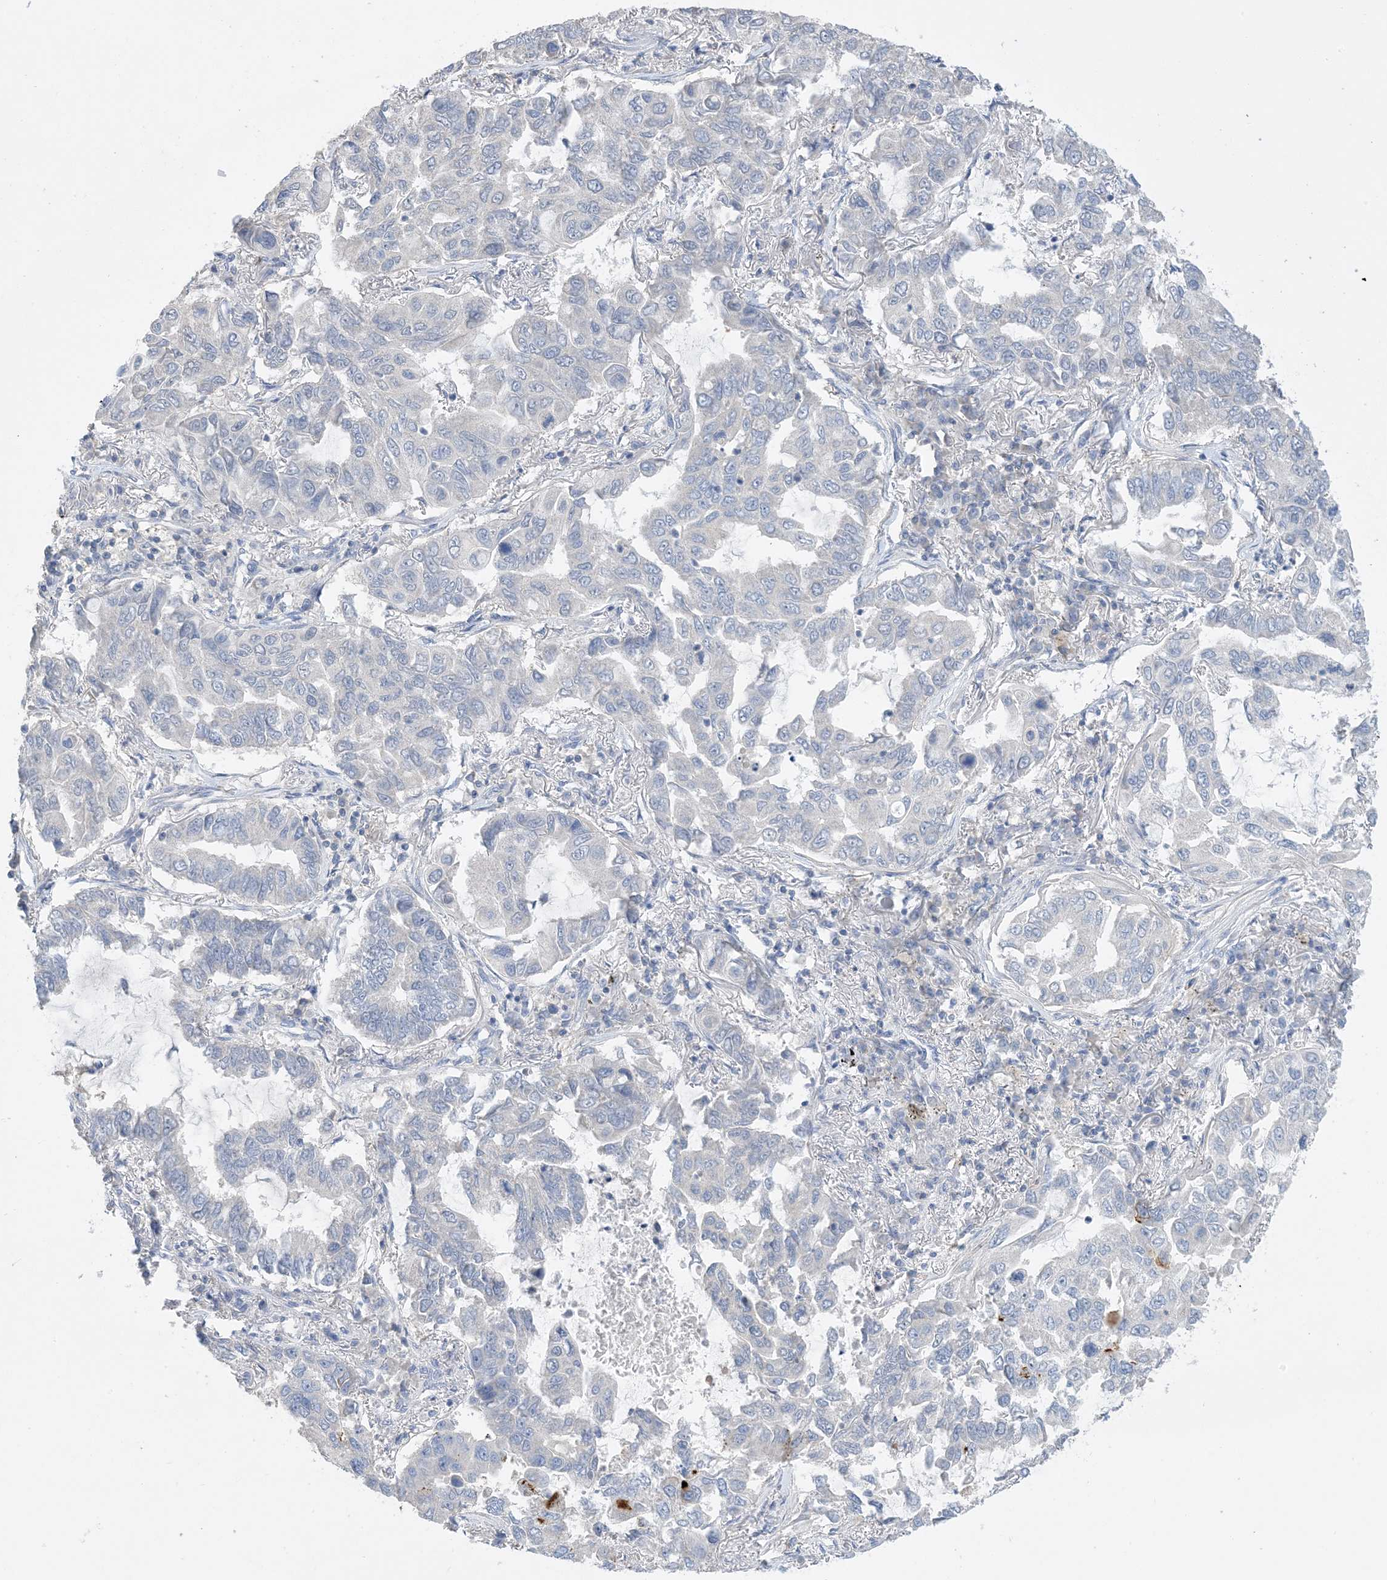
{"staining": {"intensity": "negative", "quantity": "none", "location": "none"}, "tissue": "lung cancer", "cell_type": "Tumor cells", "image_type": "cancer", "snomed": [{"axis": "morphology", "description": "Adenocarcinoma, NOS"}, {"axis": "topography", "description": "Lung"}], "caption": "Micrograph shows no protein expression in tumor cells of adenocarcinoma (lung) tissue.", "gene": "KPRP", "patient": {"sex": "male", "age": 64}}